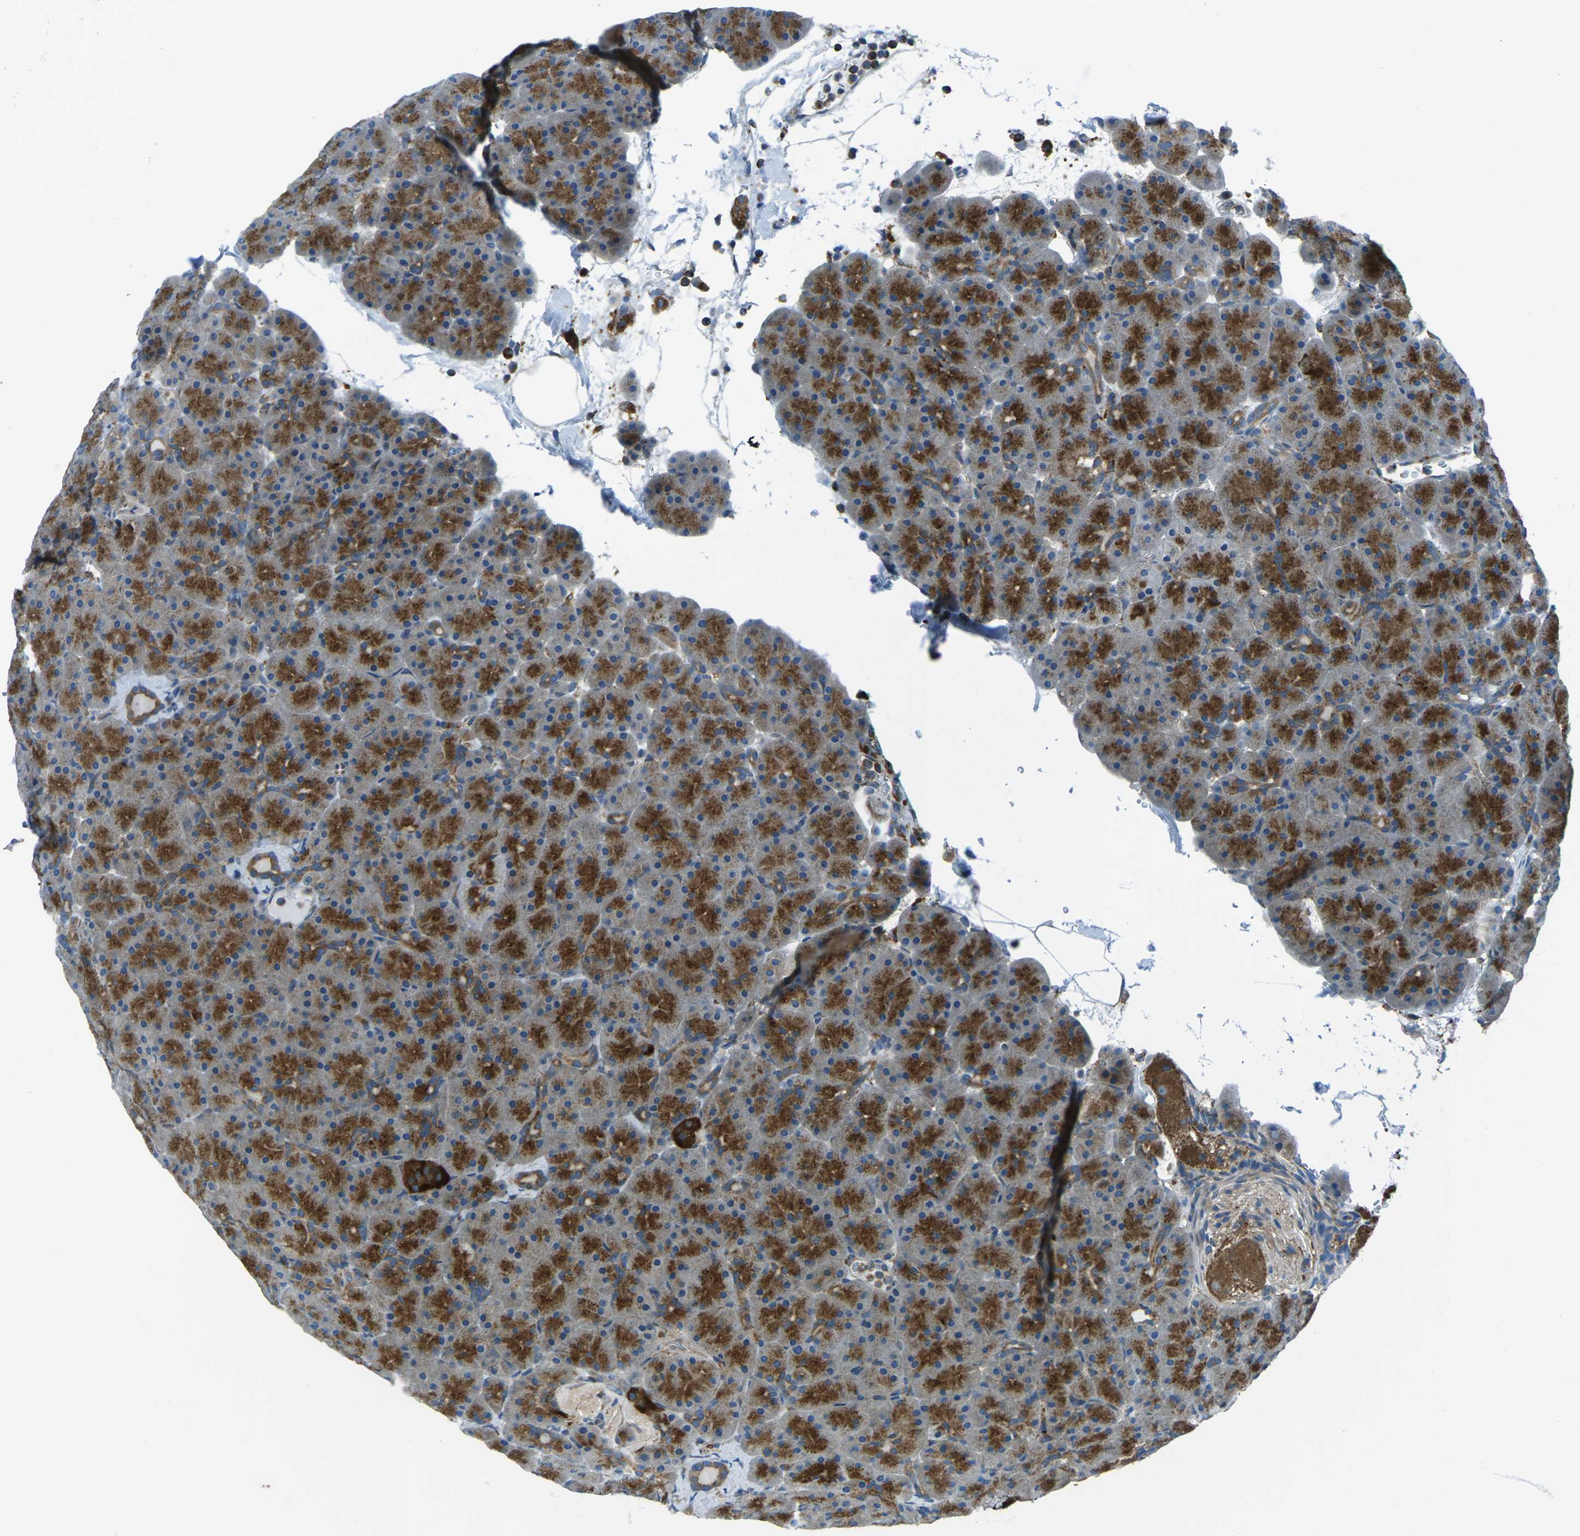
{"staining": {"intensity": "moderate", "quantity": ">75%", "location": "cytoplasmic/membranous"}, "tissue": "pancreas", "cell_type": "Exocrine glandular cells", "image_type": "normal", "snomed": [{"axis": "morphology", "description": "Normal tissue, NOS"}, {"axis": "topography", "description": "Pancreas"}], "caption": "Immunohistochemical staining of normal human pancreas exhibits medium levels of moderate cytoplasmic/membranous expression in approximately >75% of exocrine glandular cells.", "gene": "CDK17", "patient": {"sex": "male", "age": 66}}